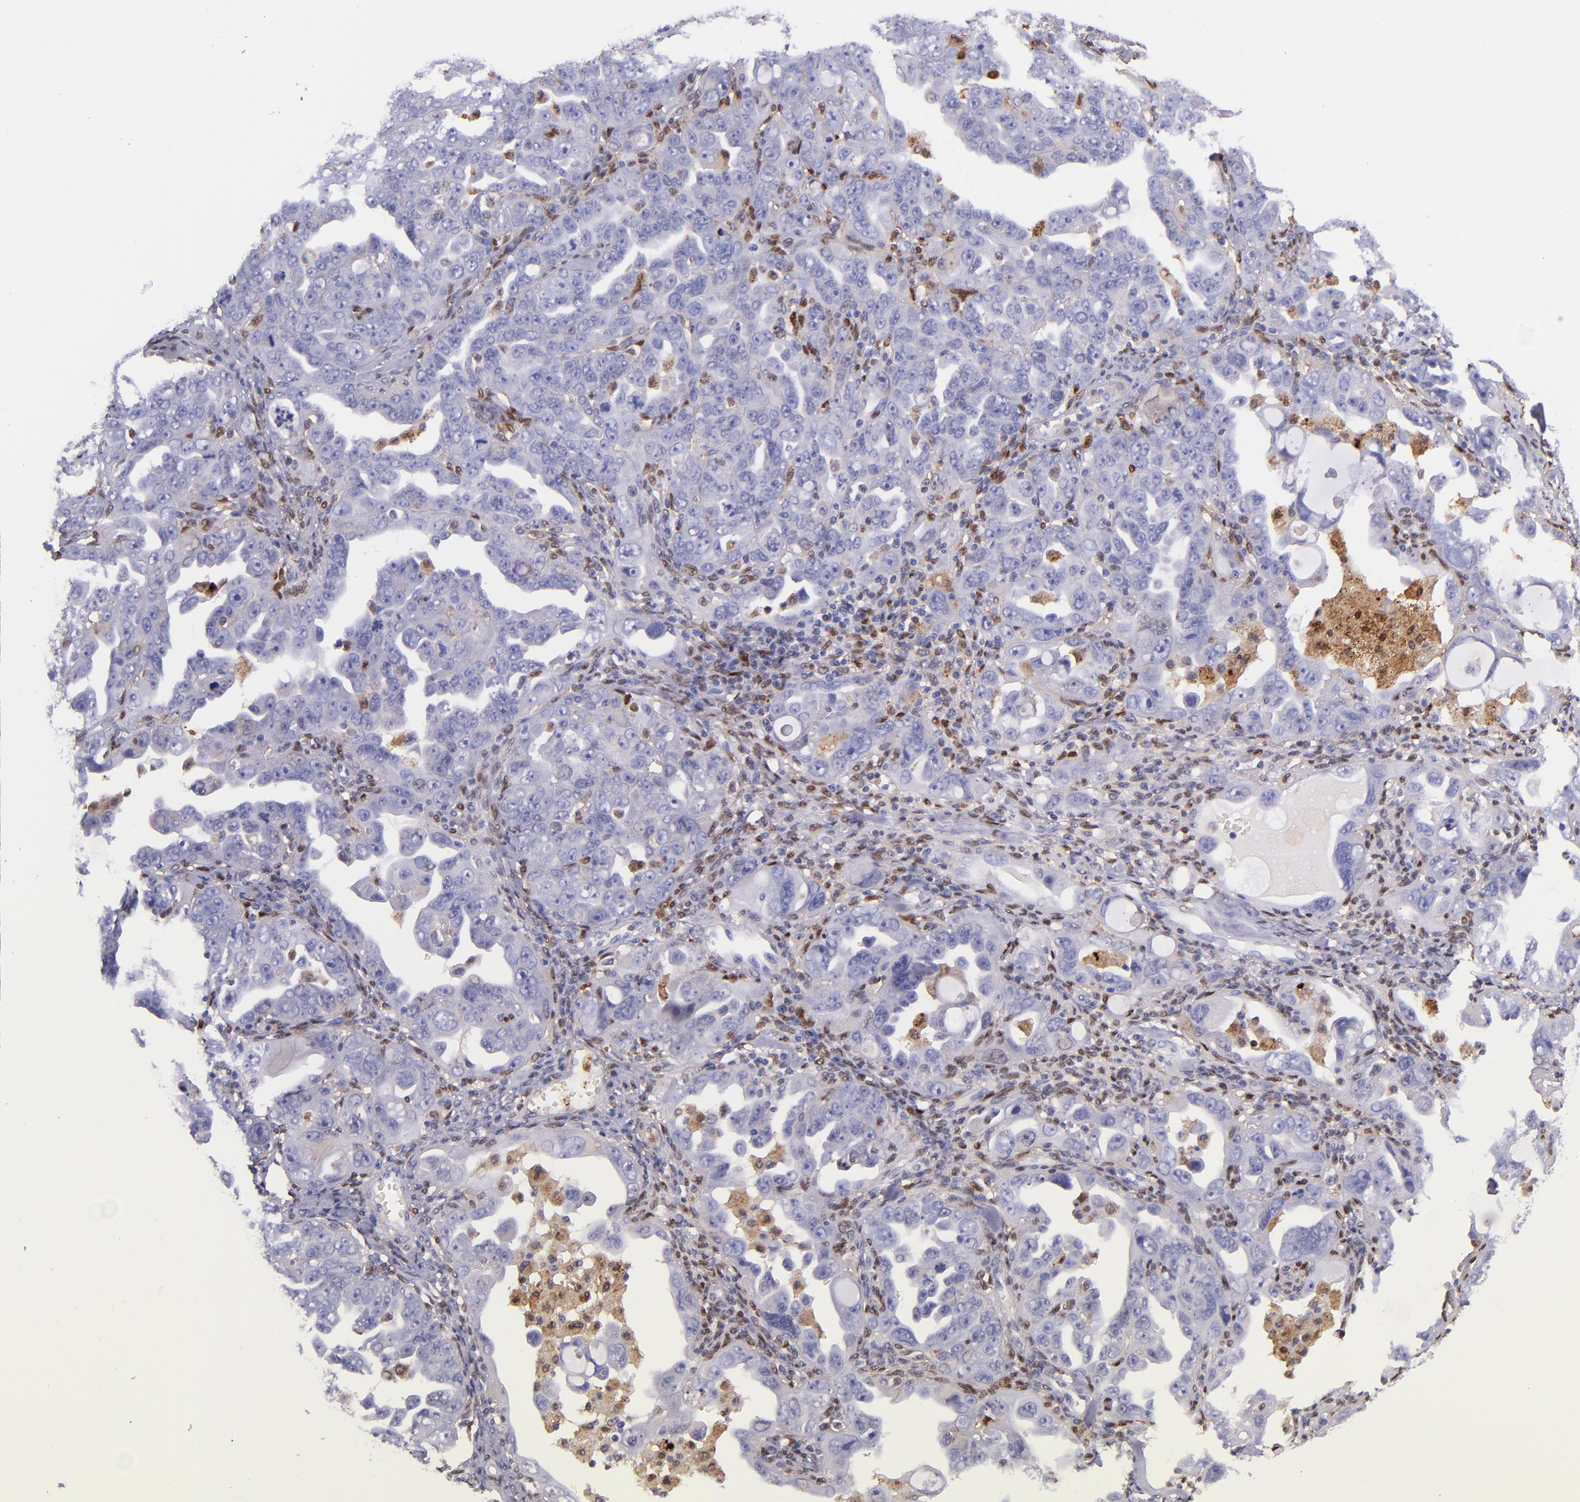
{"staining": {"intensity": "negative", "quantity": "none", "location": "none"}, "tissue": "ovarian cancer", "cell_type": "Tumor cells", "image_type": "cancer", "snomed": [{"axis": "morphology", "description": "Cystadenocarcinoma, serous, NOS"}, {"axis": "topography", "description": "Ovary"}], "caption": "DAB immunohistochemical staining of serous cystadenocarcinoma (ovarian) reveals no significant positivity in tumor cells.", "gene": "LGALS1", "patient": {"sex": "female", "age": 66}}